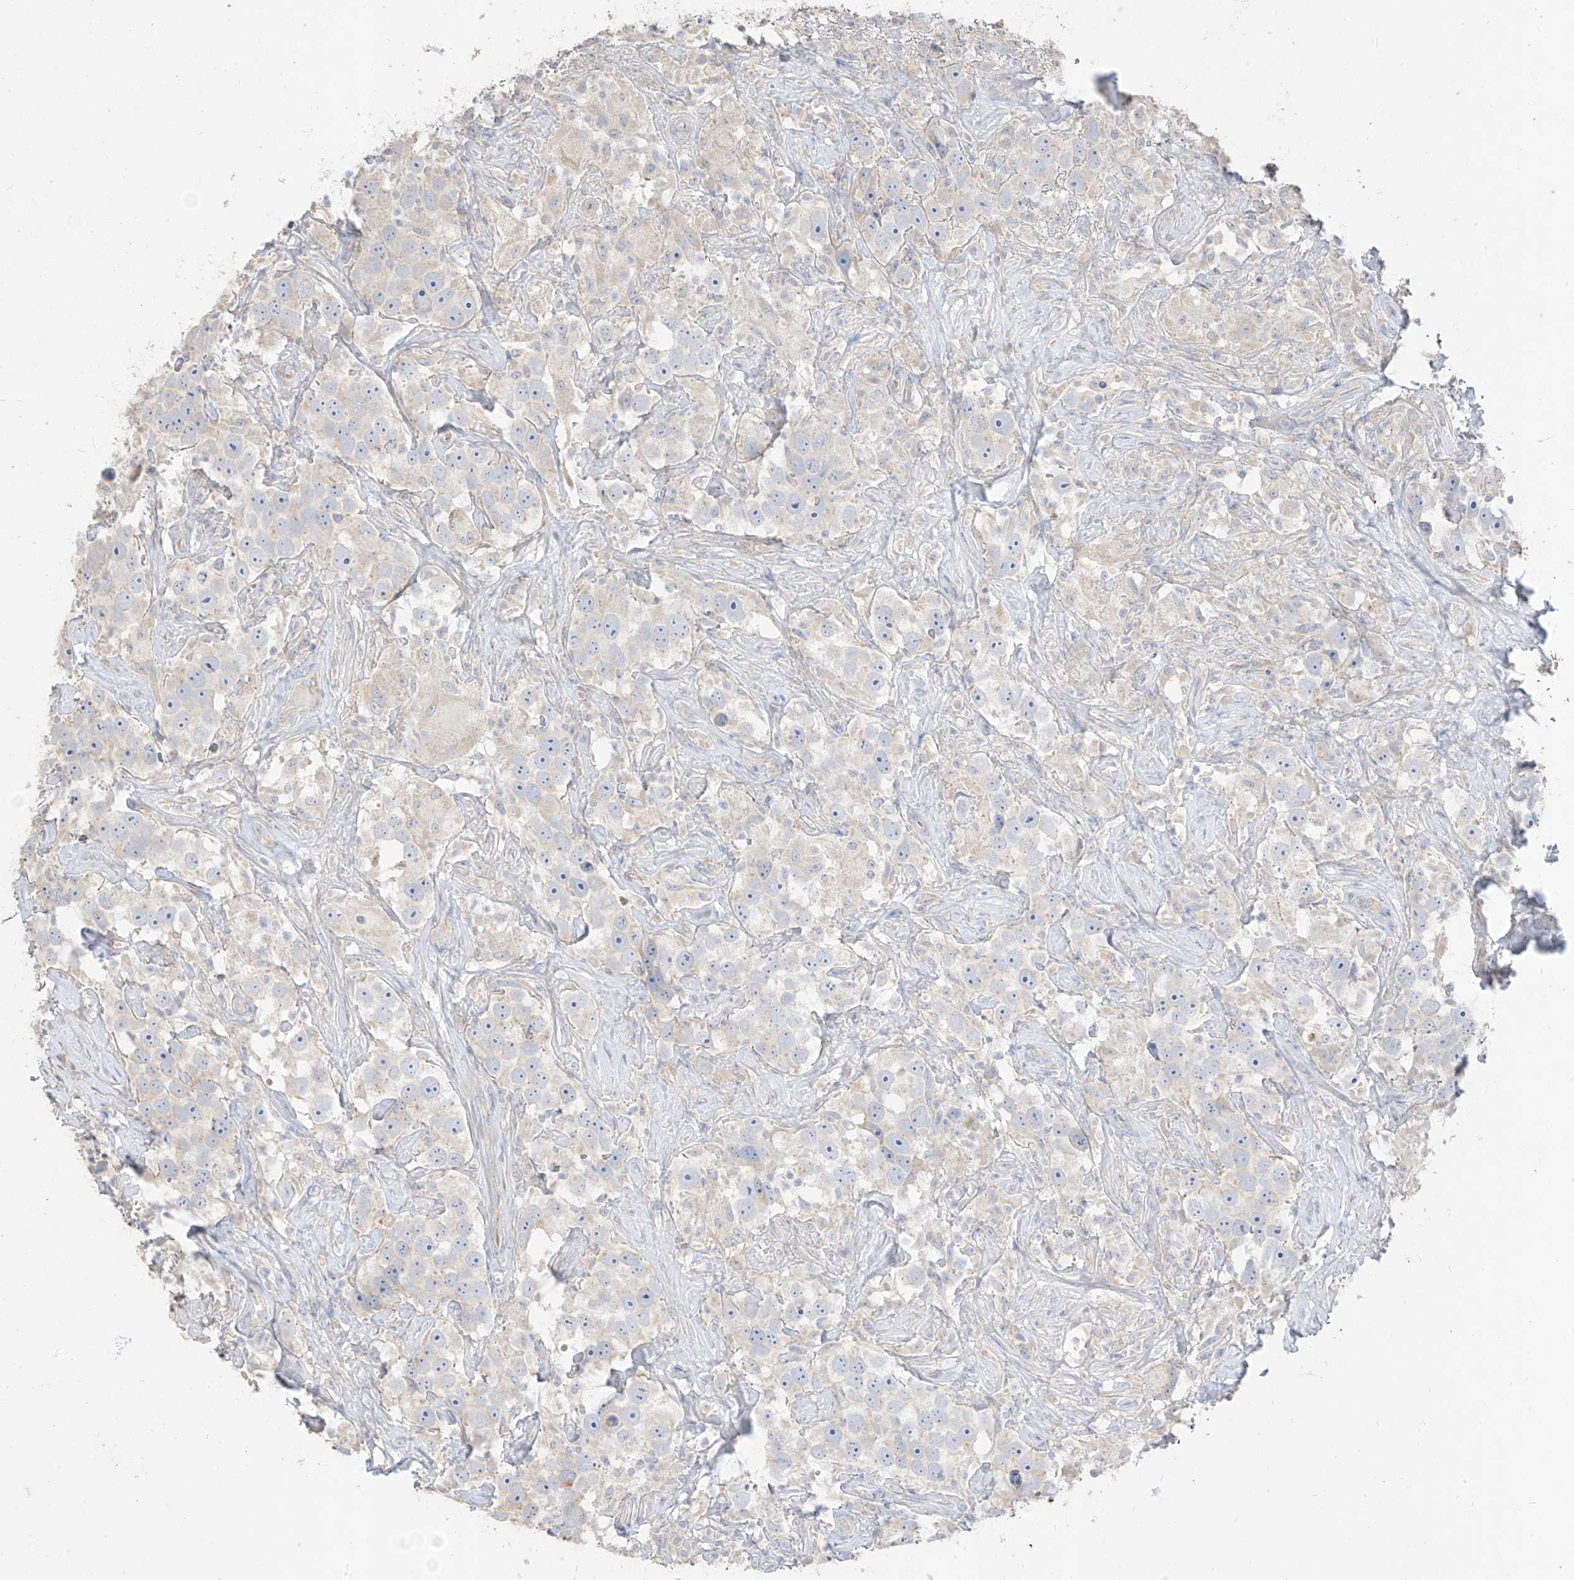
{"staining": {"intensity": "negative", "quantity": "none", "location": "none"}, "tissue": "testis cancer", "cell_type": "Tumor cells", "image_type": "cancer", "snomed": [{"axis": "morphology", "description": "Seminoma, NOS"}, {"axis": "topography", "description": "Testis"}], "caption": "This is an immunohistochemistry micrograph of human seminoma (testis). There is no positivity in tumor cells.", "gene": "ZZEF1", "patient": {"sex": "male", "age": 49}}